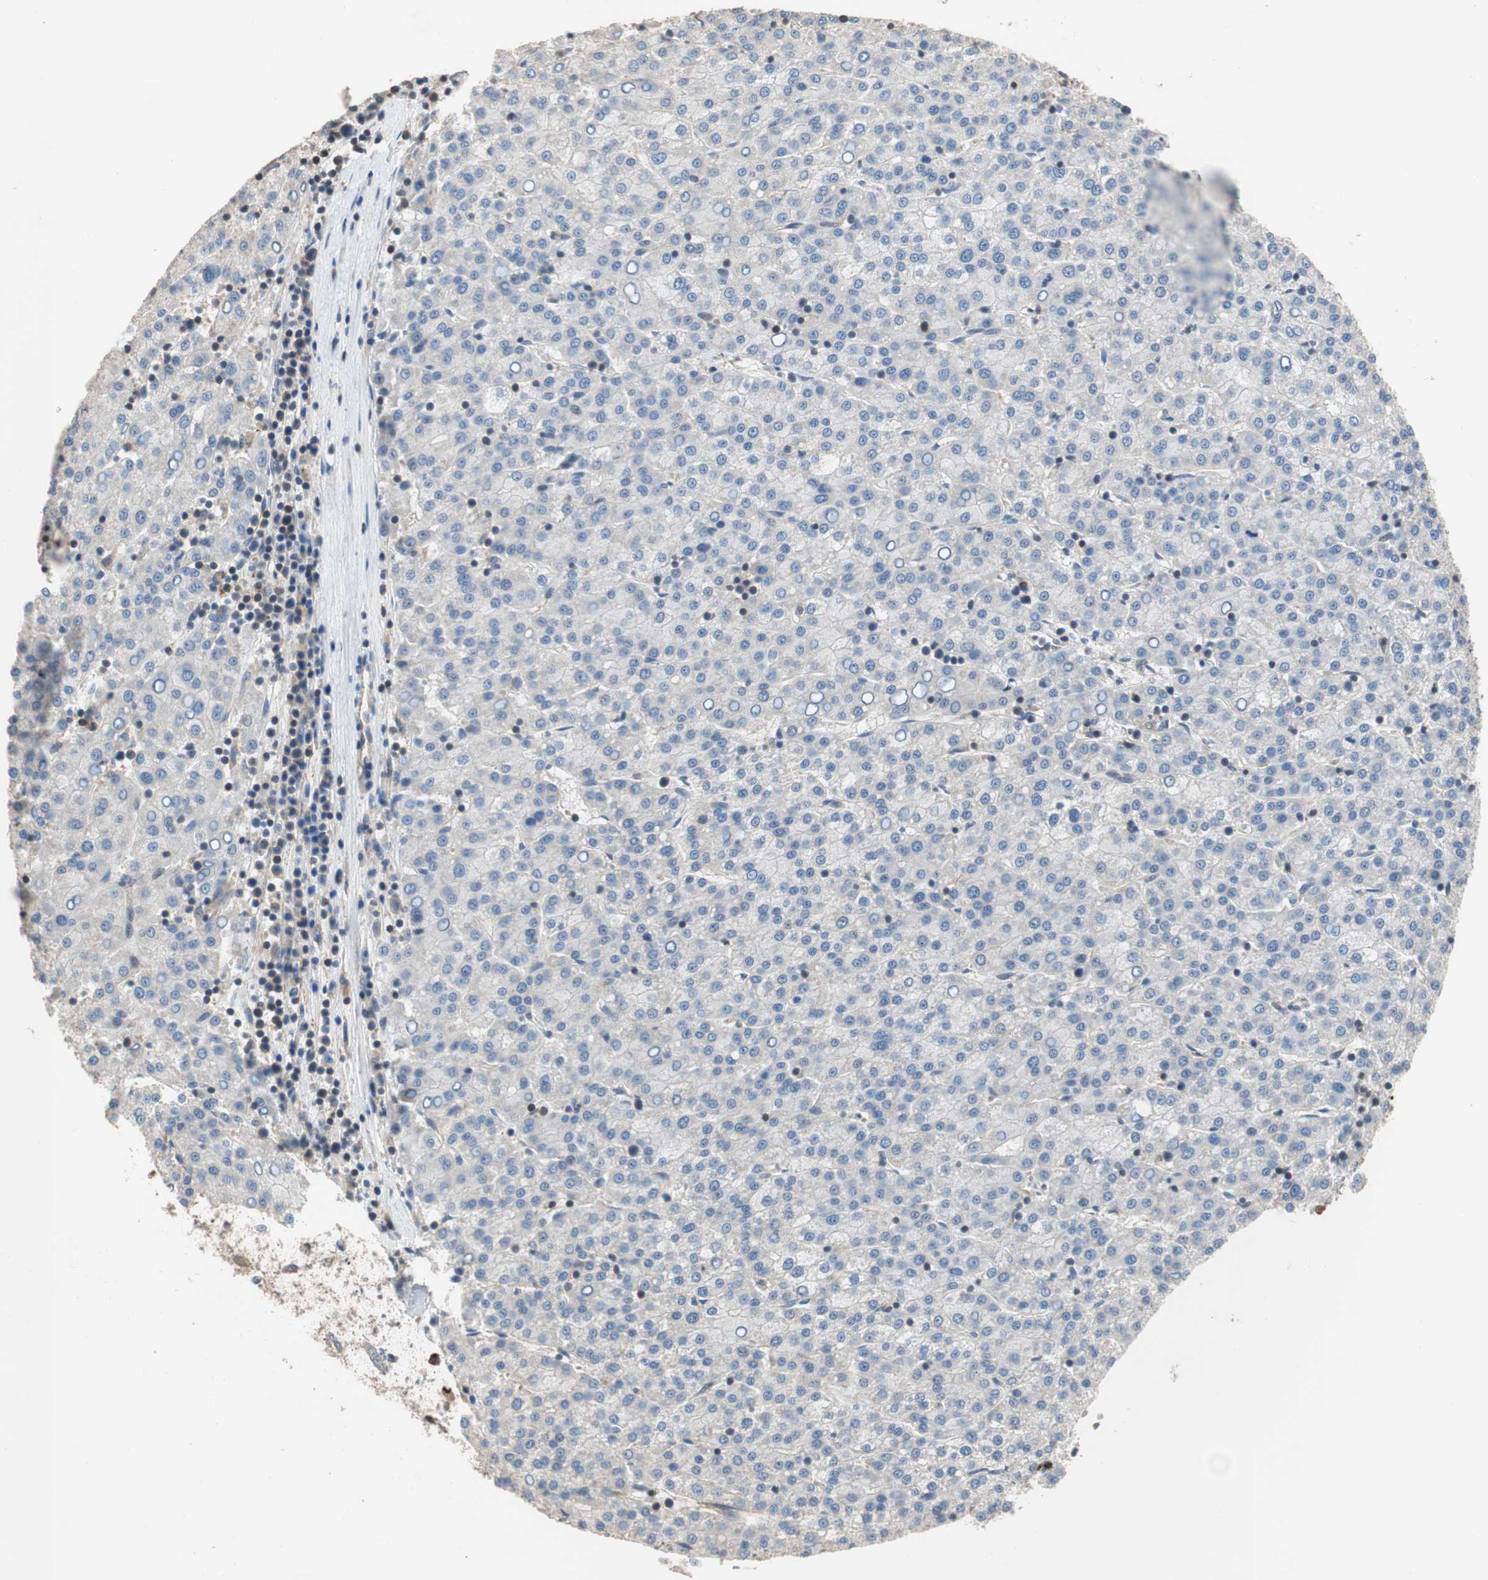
{"staining": {"intensity": "weak", "quantity": "<25%", "location": "cytoplasmic/membranous"}, "tissue": "liver cancer", "cell_type": "Tumor cells", "image_type": "cancer", "snomed": [{"axis": "morphology", "description": "Carcinoma, Hepatocellular, NOS"}, {"axis": "topography", "description": "Liver"}], "caption": "Micrograph shows no protein staining in tumor cells of liver cancer tissue.", "gene": "MAP4K2", "patient": {"sex": "female", "age": 58}}